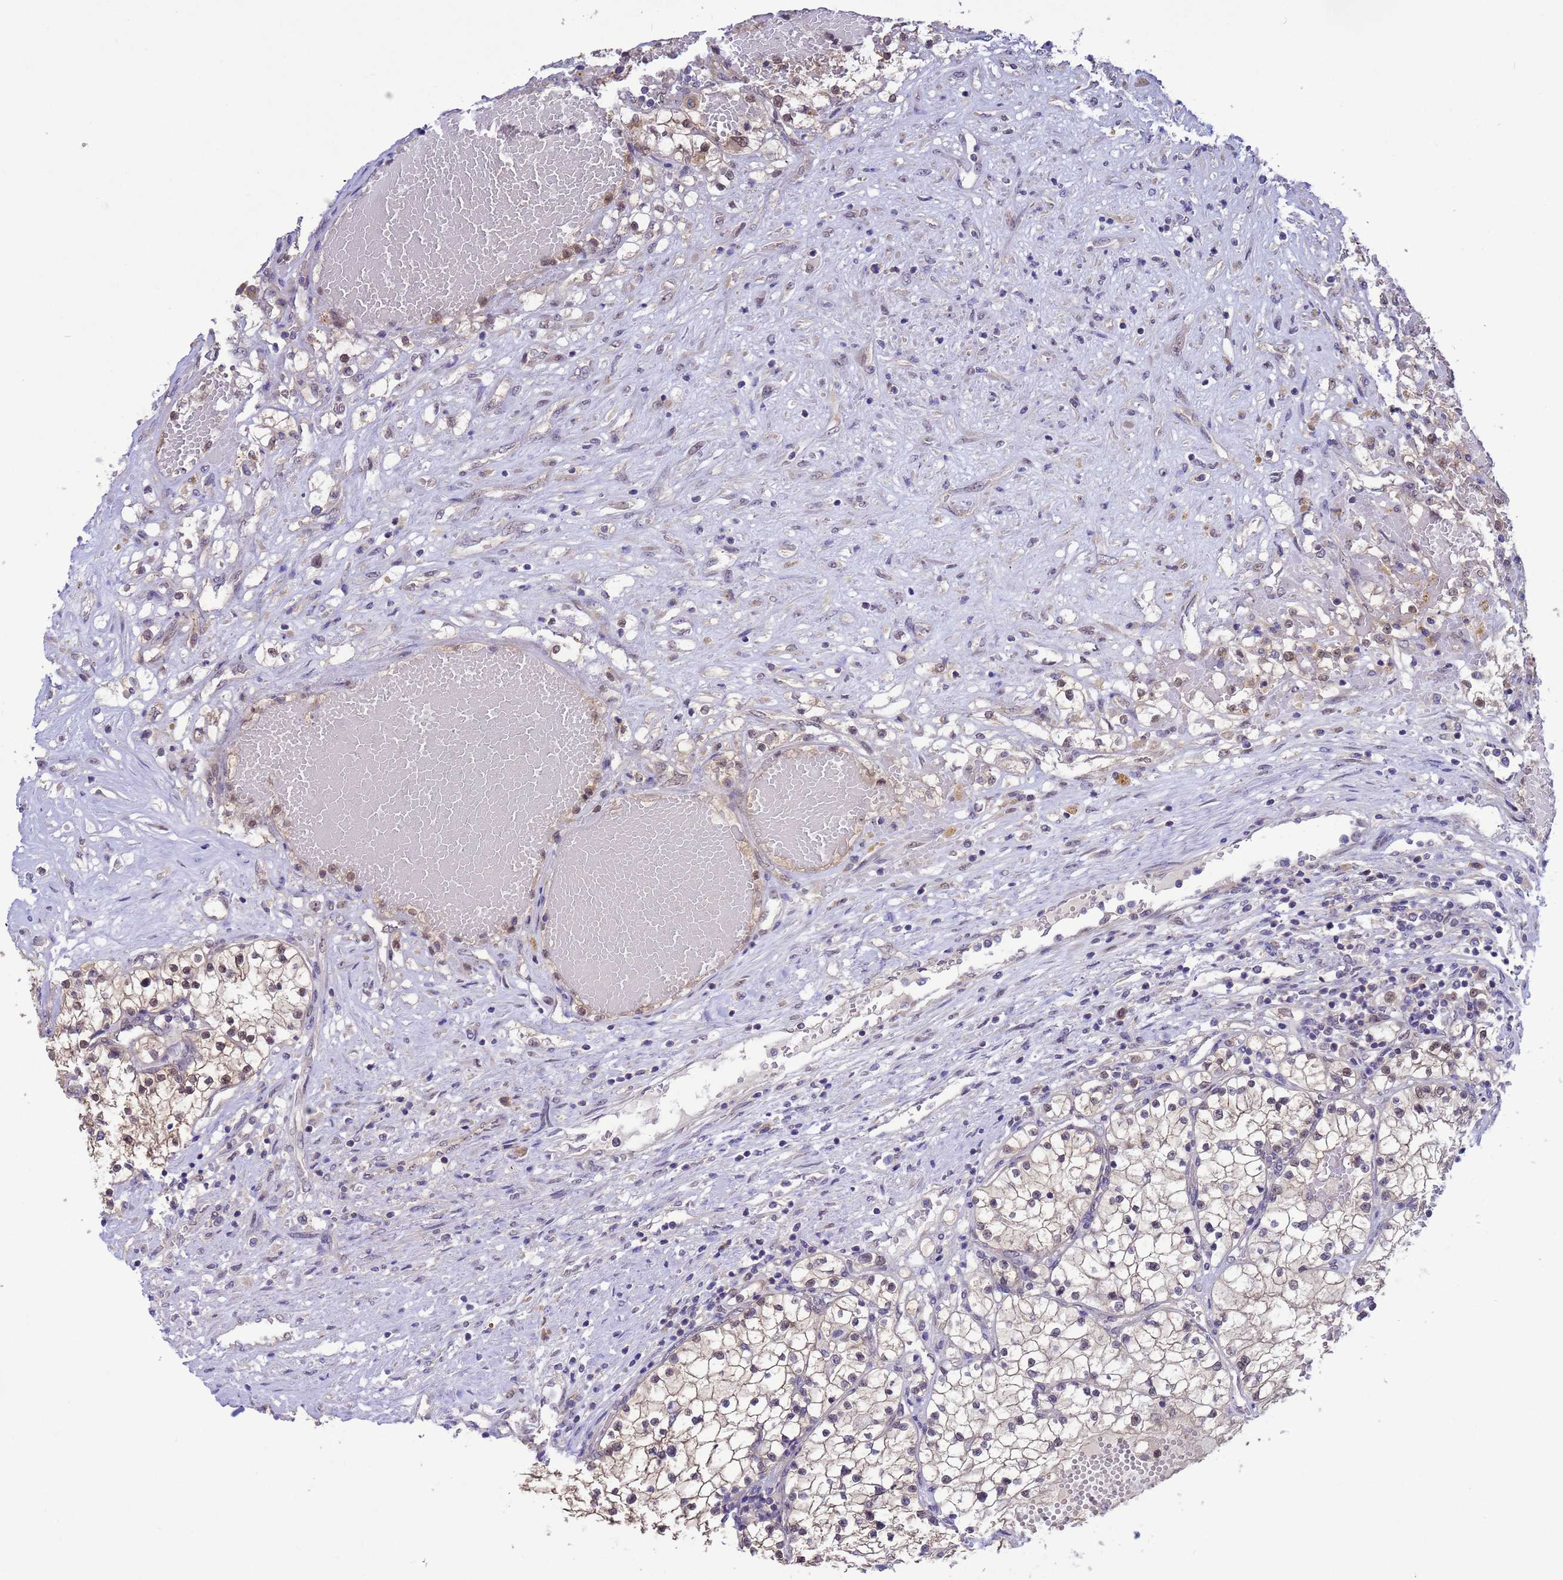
{"staining": {"intensity": "weak", "quantity": "<25%", "location": "nuclear"}, "tissue": "renal cancer", "cell_type": "Tumor cells", "image_type": "cancer", "snomed": [{"axis": "morphology", "description": "Normal tissue, NOS"}, {"axis": "morphology", "description": "Adenocarcinoma, NOS"}, {"axis": "topography", "description": "Kidney"}], "caption": "Immunohistochemical staining of human adenocarcinoma (renal) reveals no significant positivity in tumor cells. (Brightfield microscopy of DAB immunohistochemistry (IHC) at high magnification).", "gene": "ZNF461", "patient": {"sex": "male", "age": 68}}